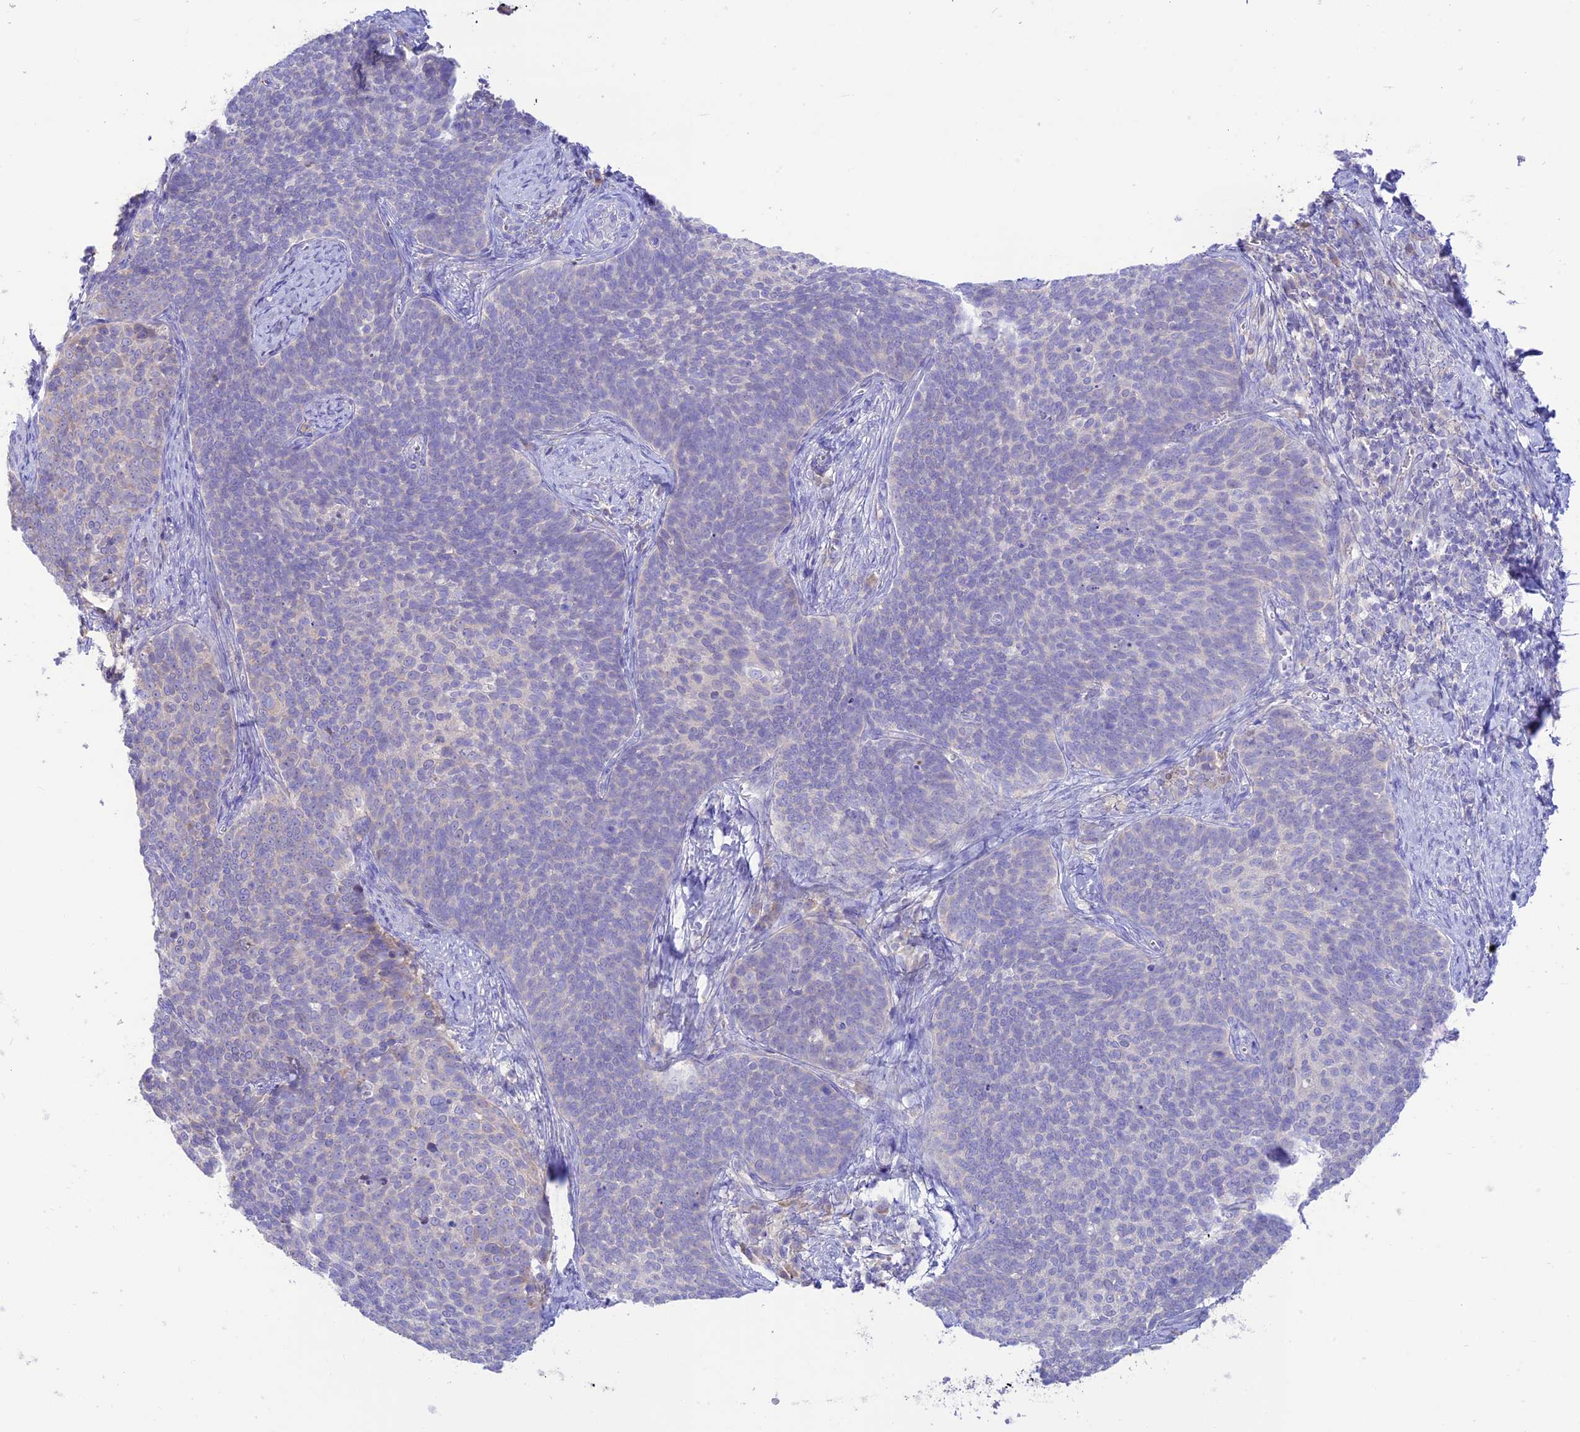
{"staining": {"intensity": "negative", "quantity": "none", "location": "none"}, "tissue": "cervical cancer", "cell_type": "Tumor cells", "image_type": "cancer", "snomed": [{"axis": "morphology", "description": "Normal tissue, NOS"}, {"axis": "morphology", "description": "Squamous cell carcinoma, NOS"}, {"axis": "topography", "description": "Cervix"}], "caption": "A high-resolution micrograph shows immunohistochemistry (IHC) staining of cervical cancer (squamous cell carcinoma), which shows no significant staining in tumor cells.", "gene": "NLRP9", "patient": {"sex": "female", "age": 39}}